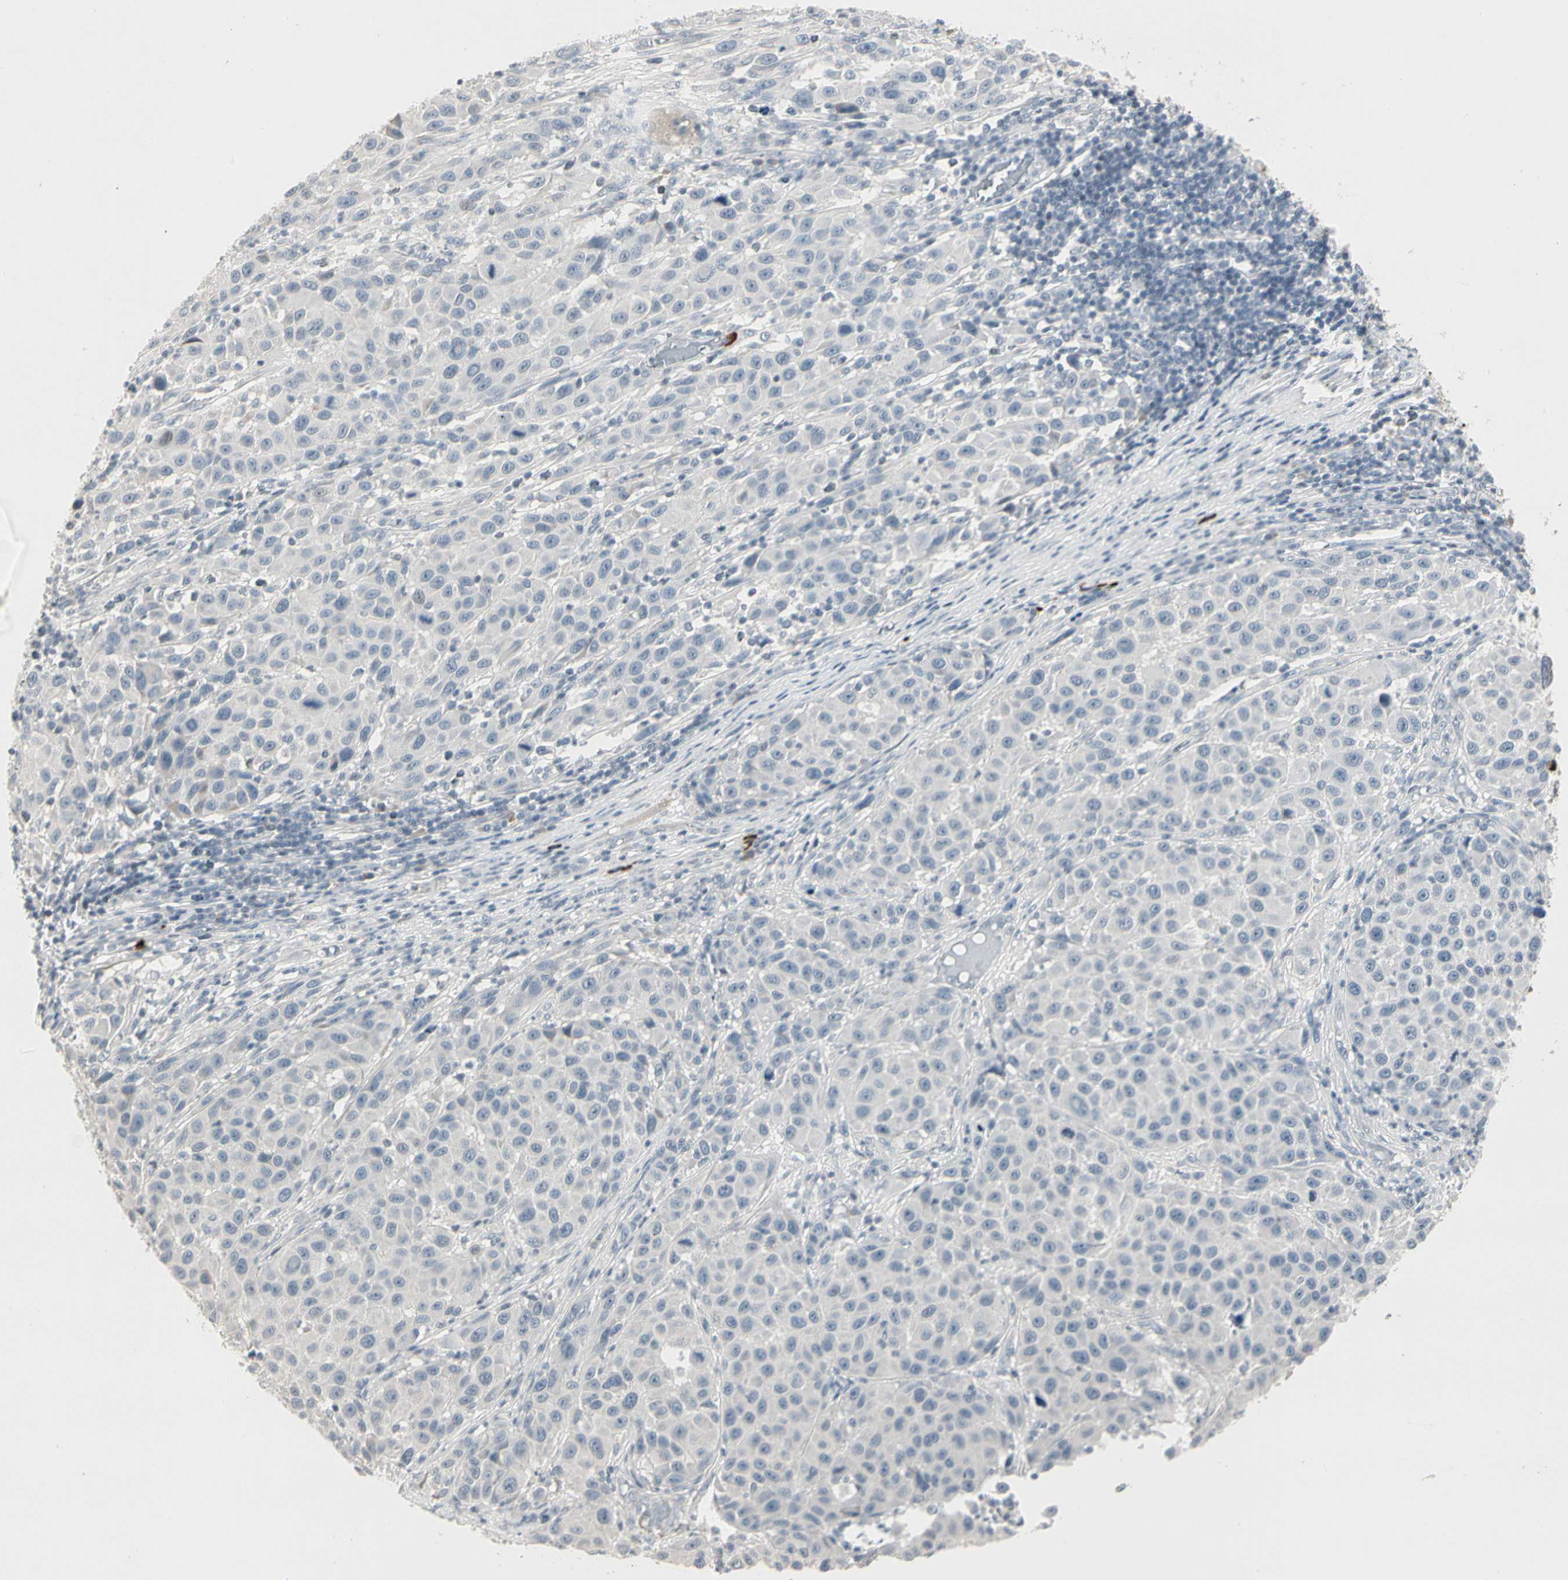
{"staining": {"intensity": "negative", "quantity": "none", "location": "none"}, "tissue": "melanoma", "cell_type": "Tumor cells", "image_type": "cancer", "snomed": [{"axis": "morphology", "description": "Malignant melanoma, Metastatic site"}, {"axis": "topography", "description": "Lymph node"}], "caption": "A histopathology image of malignant melanoma (metastatic site) stained for a protein displays no brown staining in tumor cells. (DAB (3,3'-diaminobenzidine) IHC visualized using brightfield microscopy, high magnification).", "gene": "DMPK", "patient": {"sex": "male", "age": 61}}